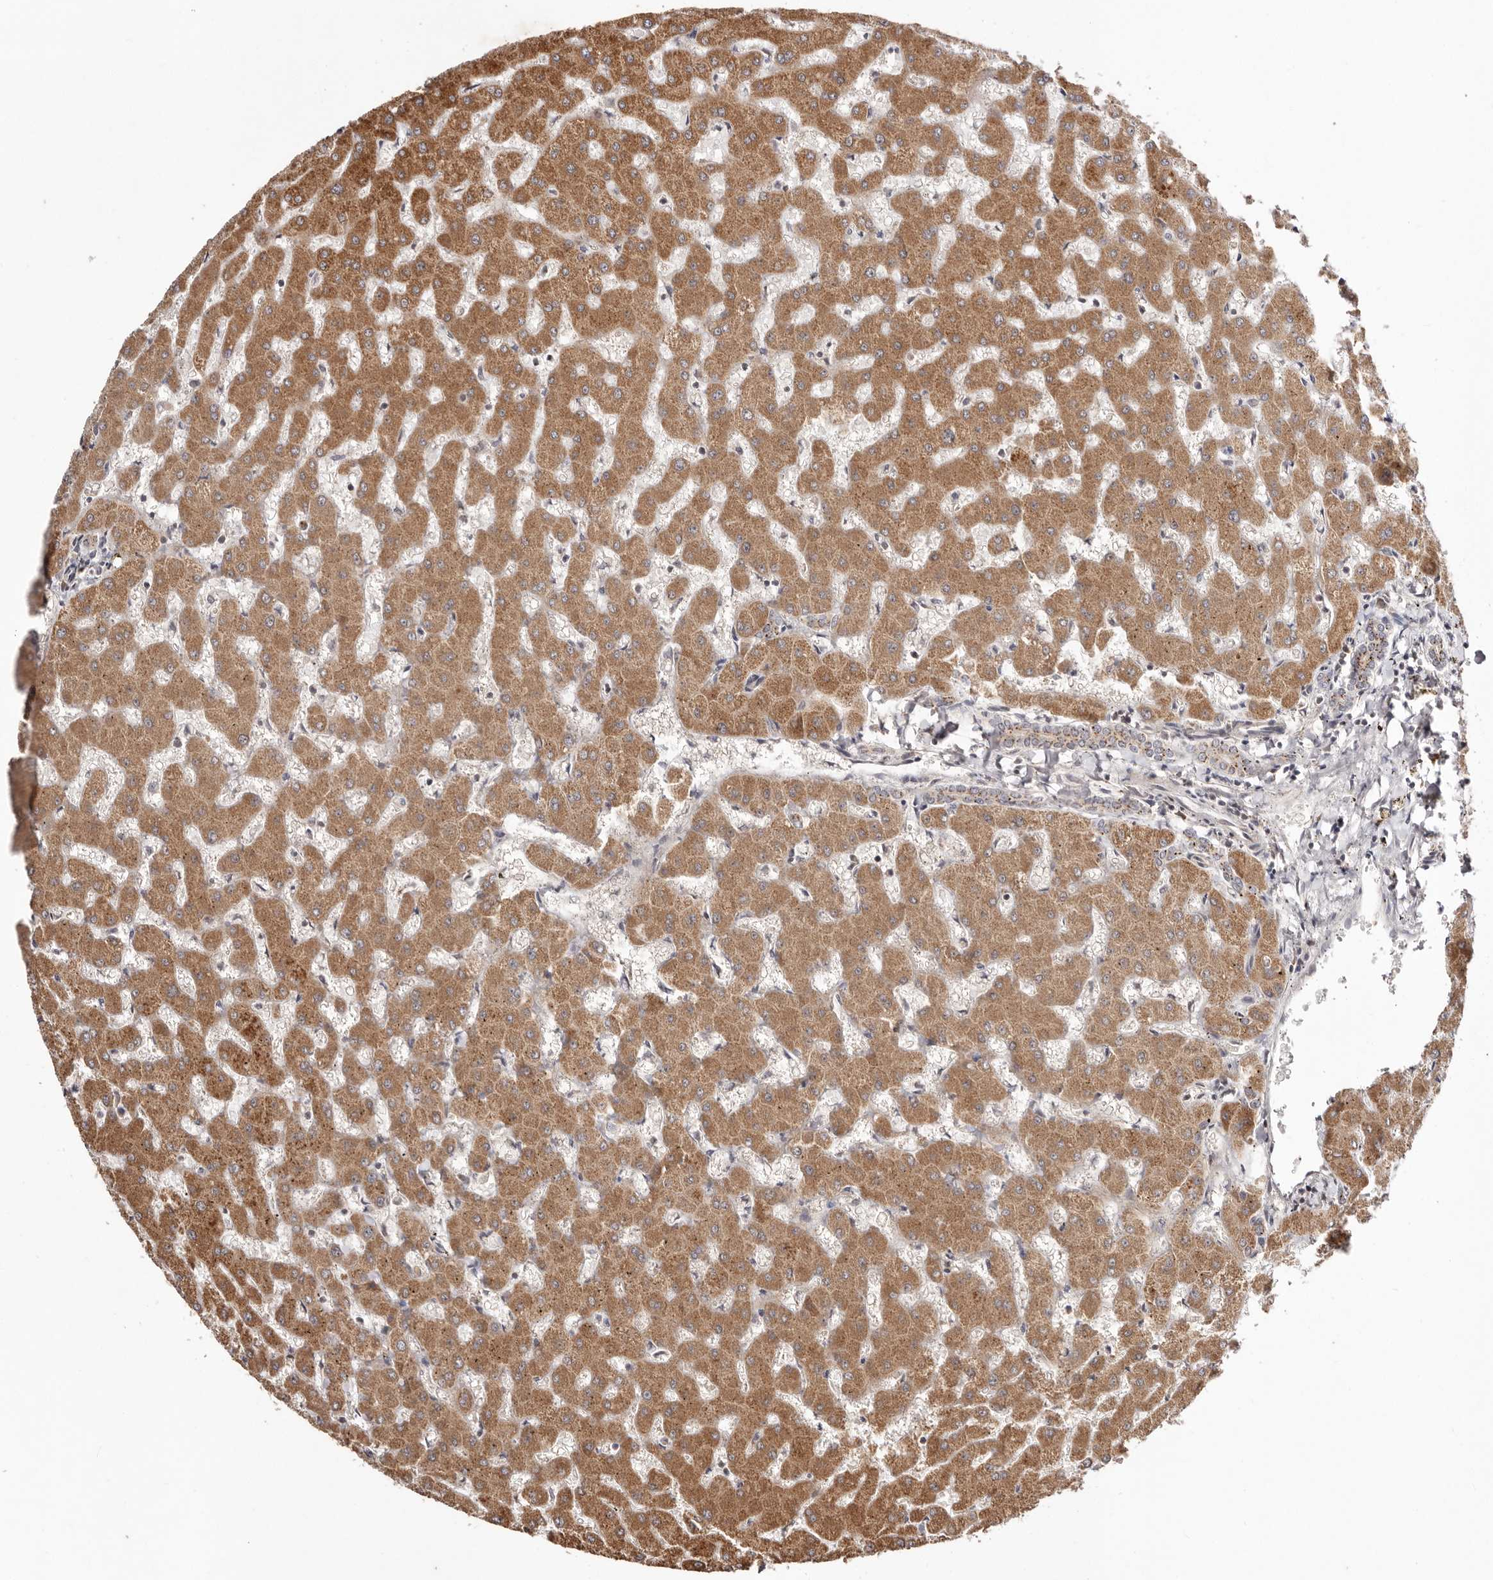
{"staining": {"intensity": "moderate", "quantity": "25%-75%", "location": "cytoplasmic/membranous"}, "tissue": "liver", "cell_type": "Cholangiocytes", "image_type": "normal", "snomed": [{"axis": "morphology", "description": "Normal tissue, NOS"}, {"axis": "topography", "description": "Liver"}], "caption": "An immunohistochemistry (IHC) image of unremarkable tissue is shown. Protein staining in brown highlights moderate cytoplasmic/membranous positivity in liver within cholangiocytes. (DAB (3,3'-diaminobenzidine) IHC, brown staining for protein, blue staining for nuclei).", "gene": "EGR3", "patient": {"sex": "female", "age": 63}}